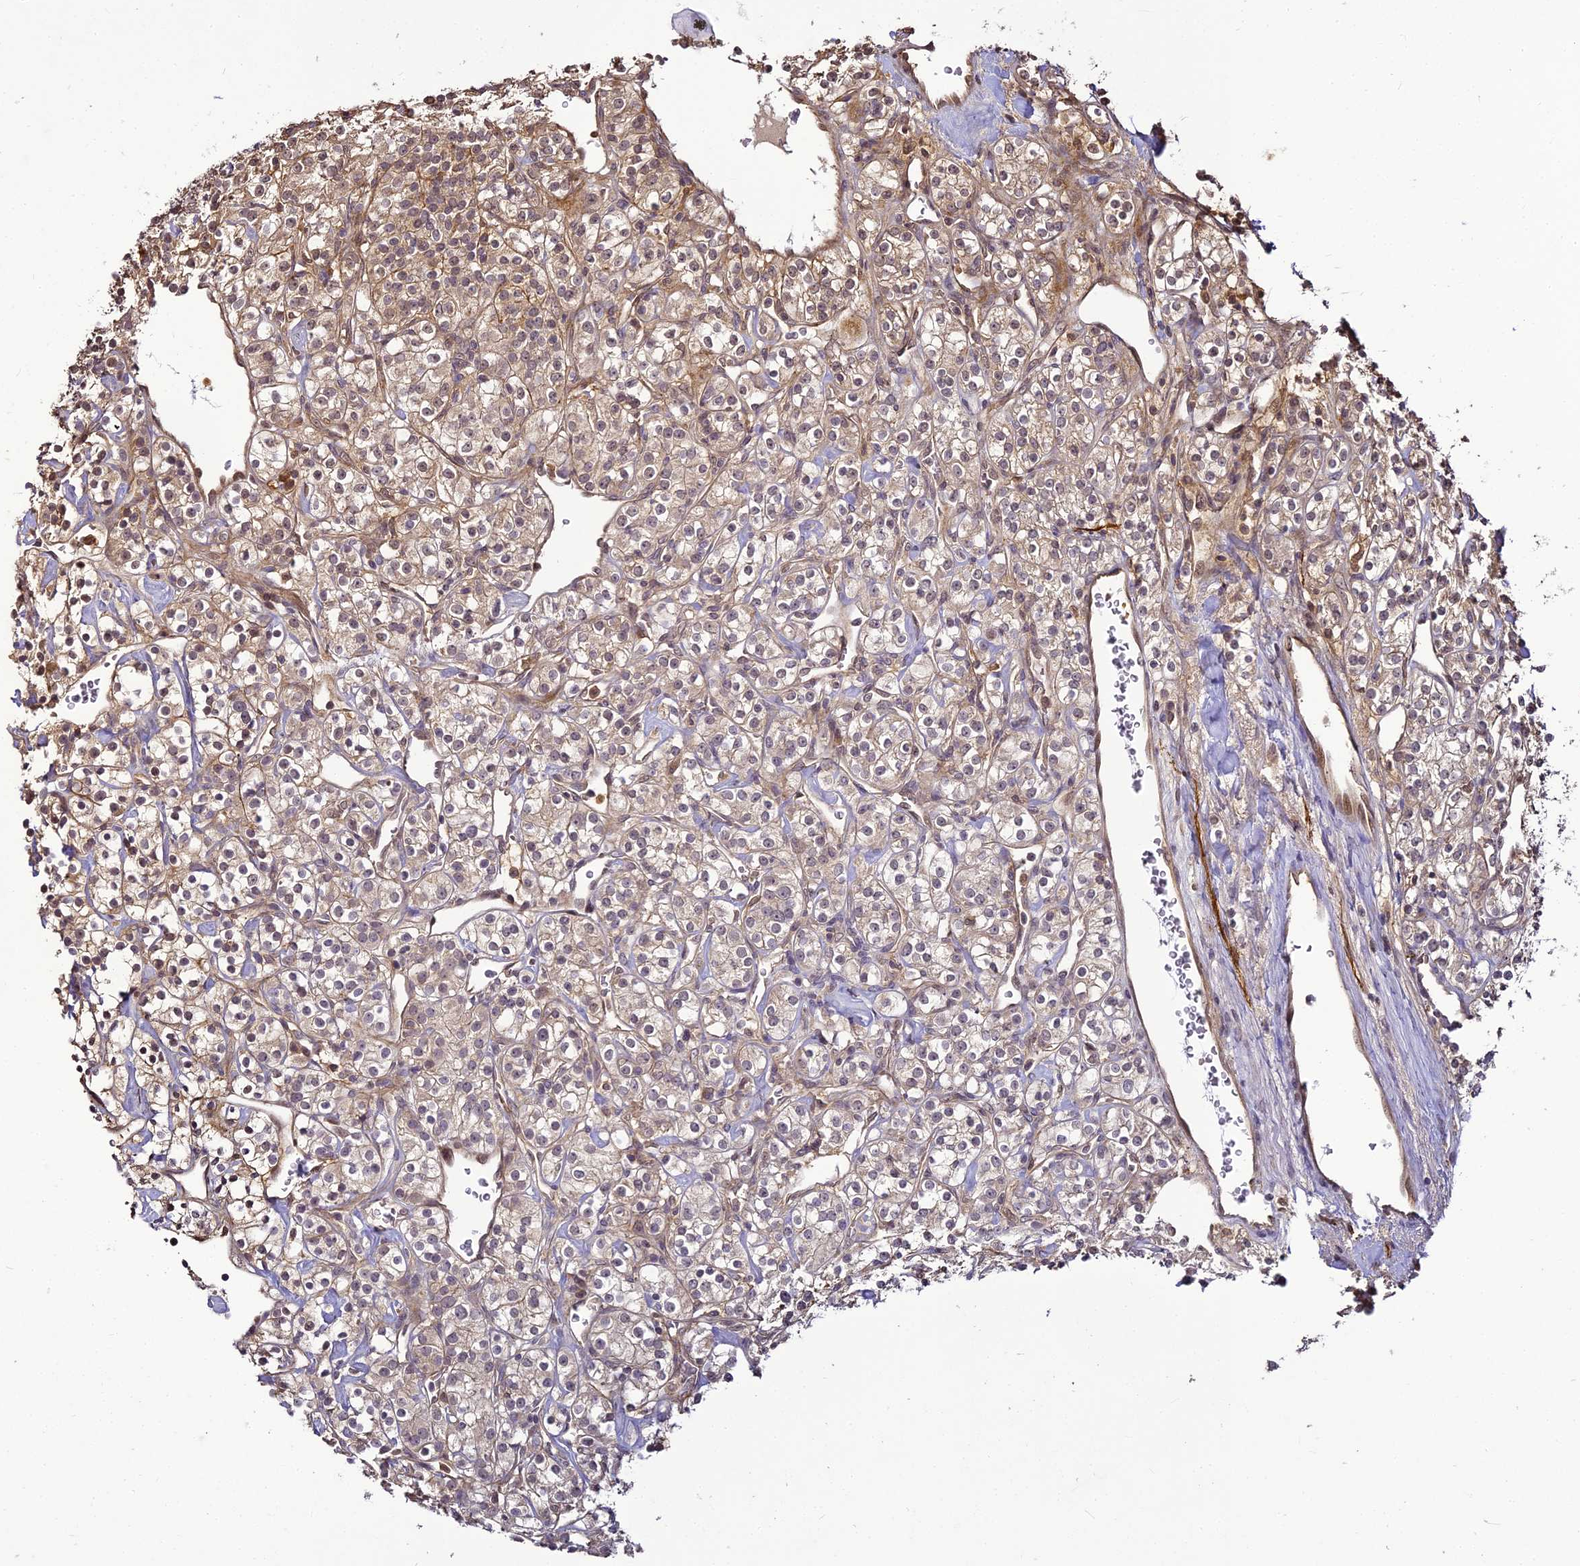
{"staining": {"intensity": "weak", "quantity": "<25%", "location": "cytoplasmic/membranous"}, "tissue": "renal cancer", "cell_type": "Tumor cells", "image_type": "cancer", "snomed": [{"axis": "morphology", "description": "Adenocarcinoma, NOS"}, {"axis": "topography", "description": "Kidney"}], "caption": "A high-resolution histopathology image shows immunohistochemistry (IHC) staining of renal cancer, which shows no significant positivity in tumor cells. (DAB (3,3'-diaminobenzidine) immunohistochemistry (IHC), high magnification).", "gene": "BCDIN3D", "patient": {"sex": "male", "age": 77}}